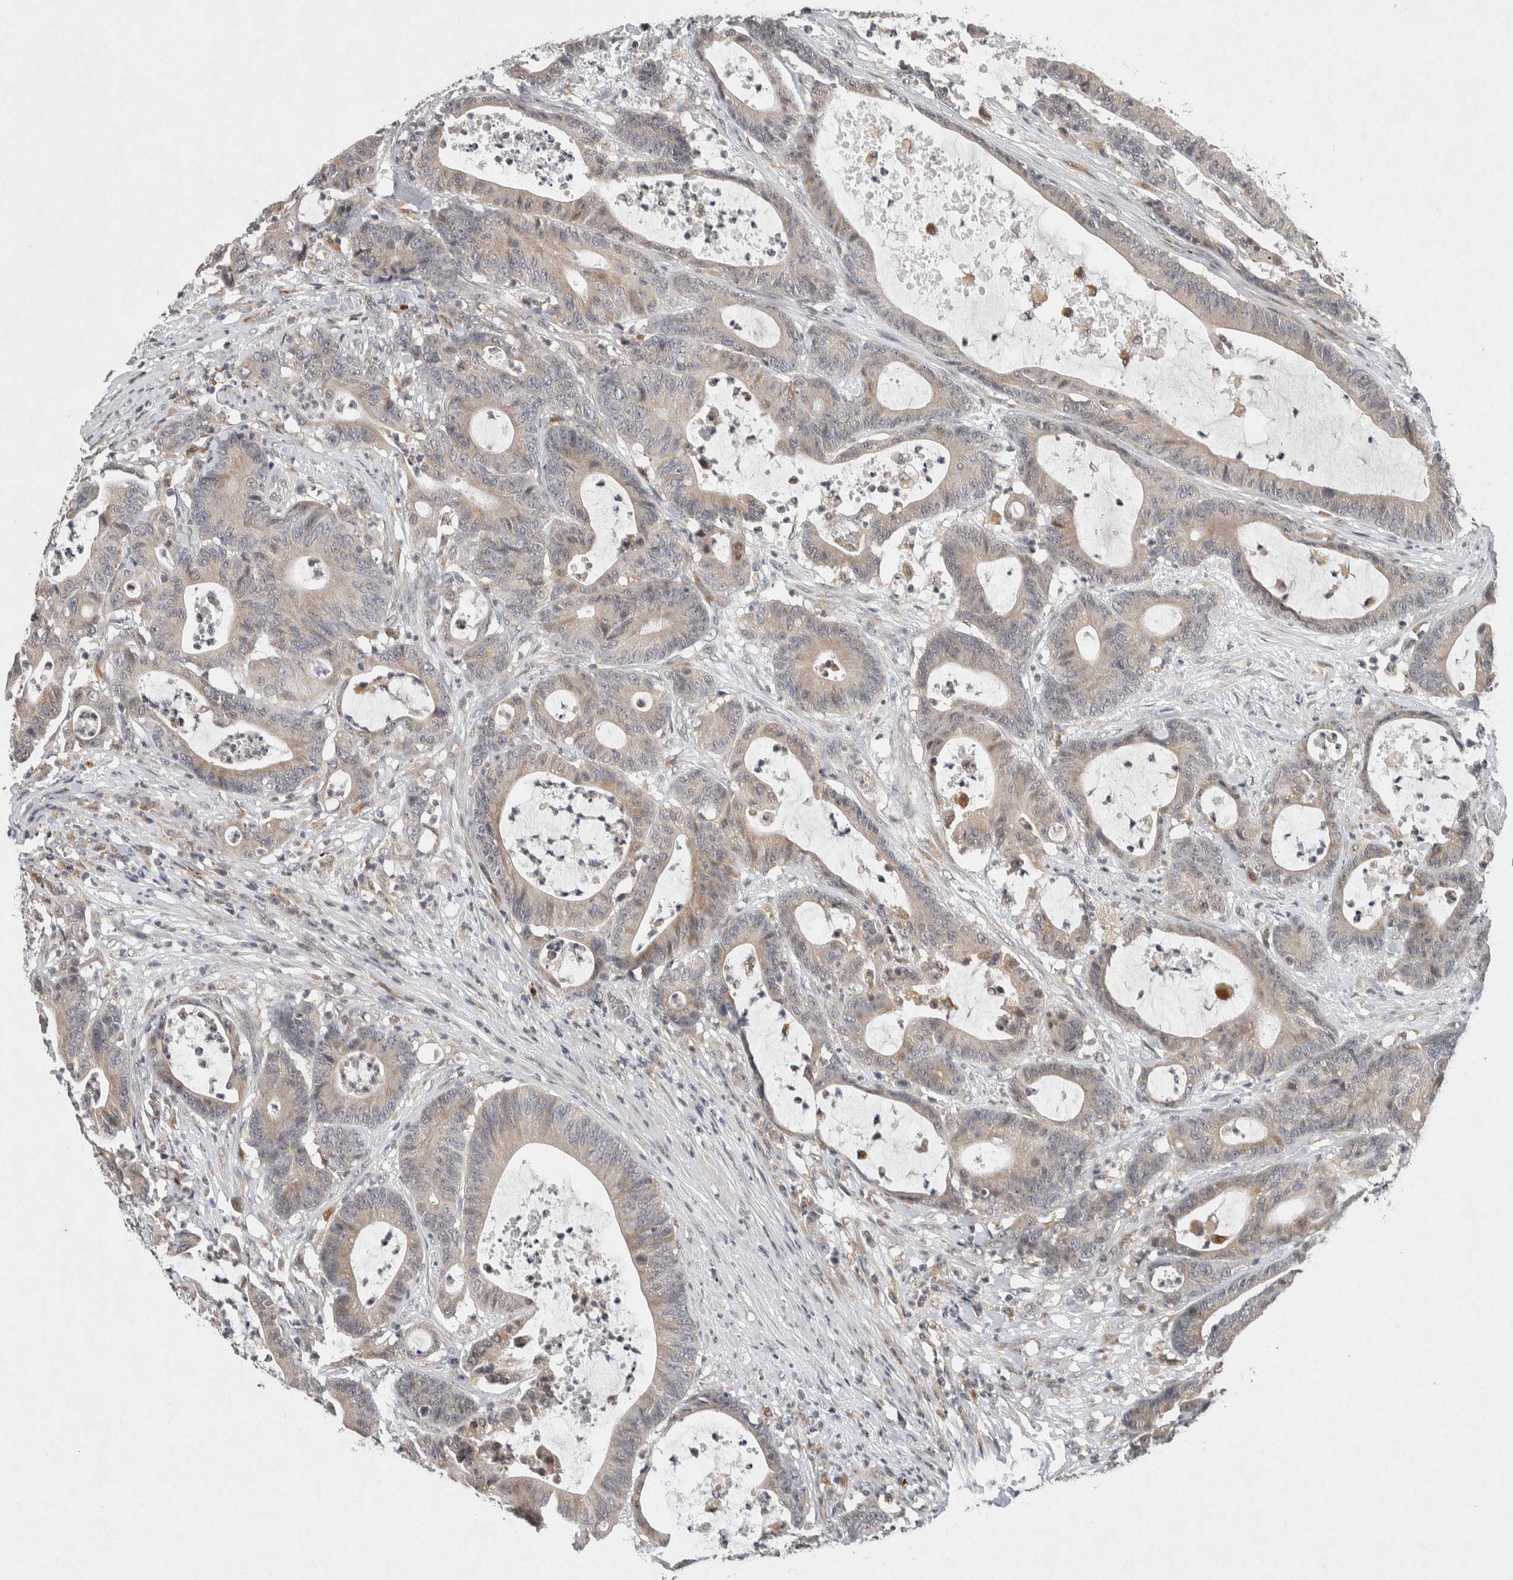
{"staining": {"intensity": "weak", "quantity": "25%-75%", "location": "cytoplasmic/membranous"}, "tissue": "colorectal cancer", "cell_type": "Tumor cells", "image_type": "cancer", "snomed": [{"axis": "morphology", "description": "Adenocarcinoma, NOS"}, {"axis": "topography", "description": "Colon"}], "caption": "This is an image of immunohistochemistry (IHC) staining of colorectal adenocarcinoma, which shows weak staining in the cytoplasmic/membranous of tumor cells.", "gene": "KCNK1", "patient": {"sex": "female", "age": 84}}